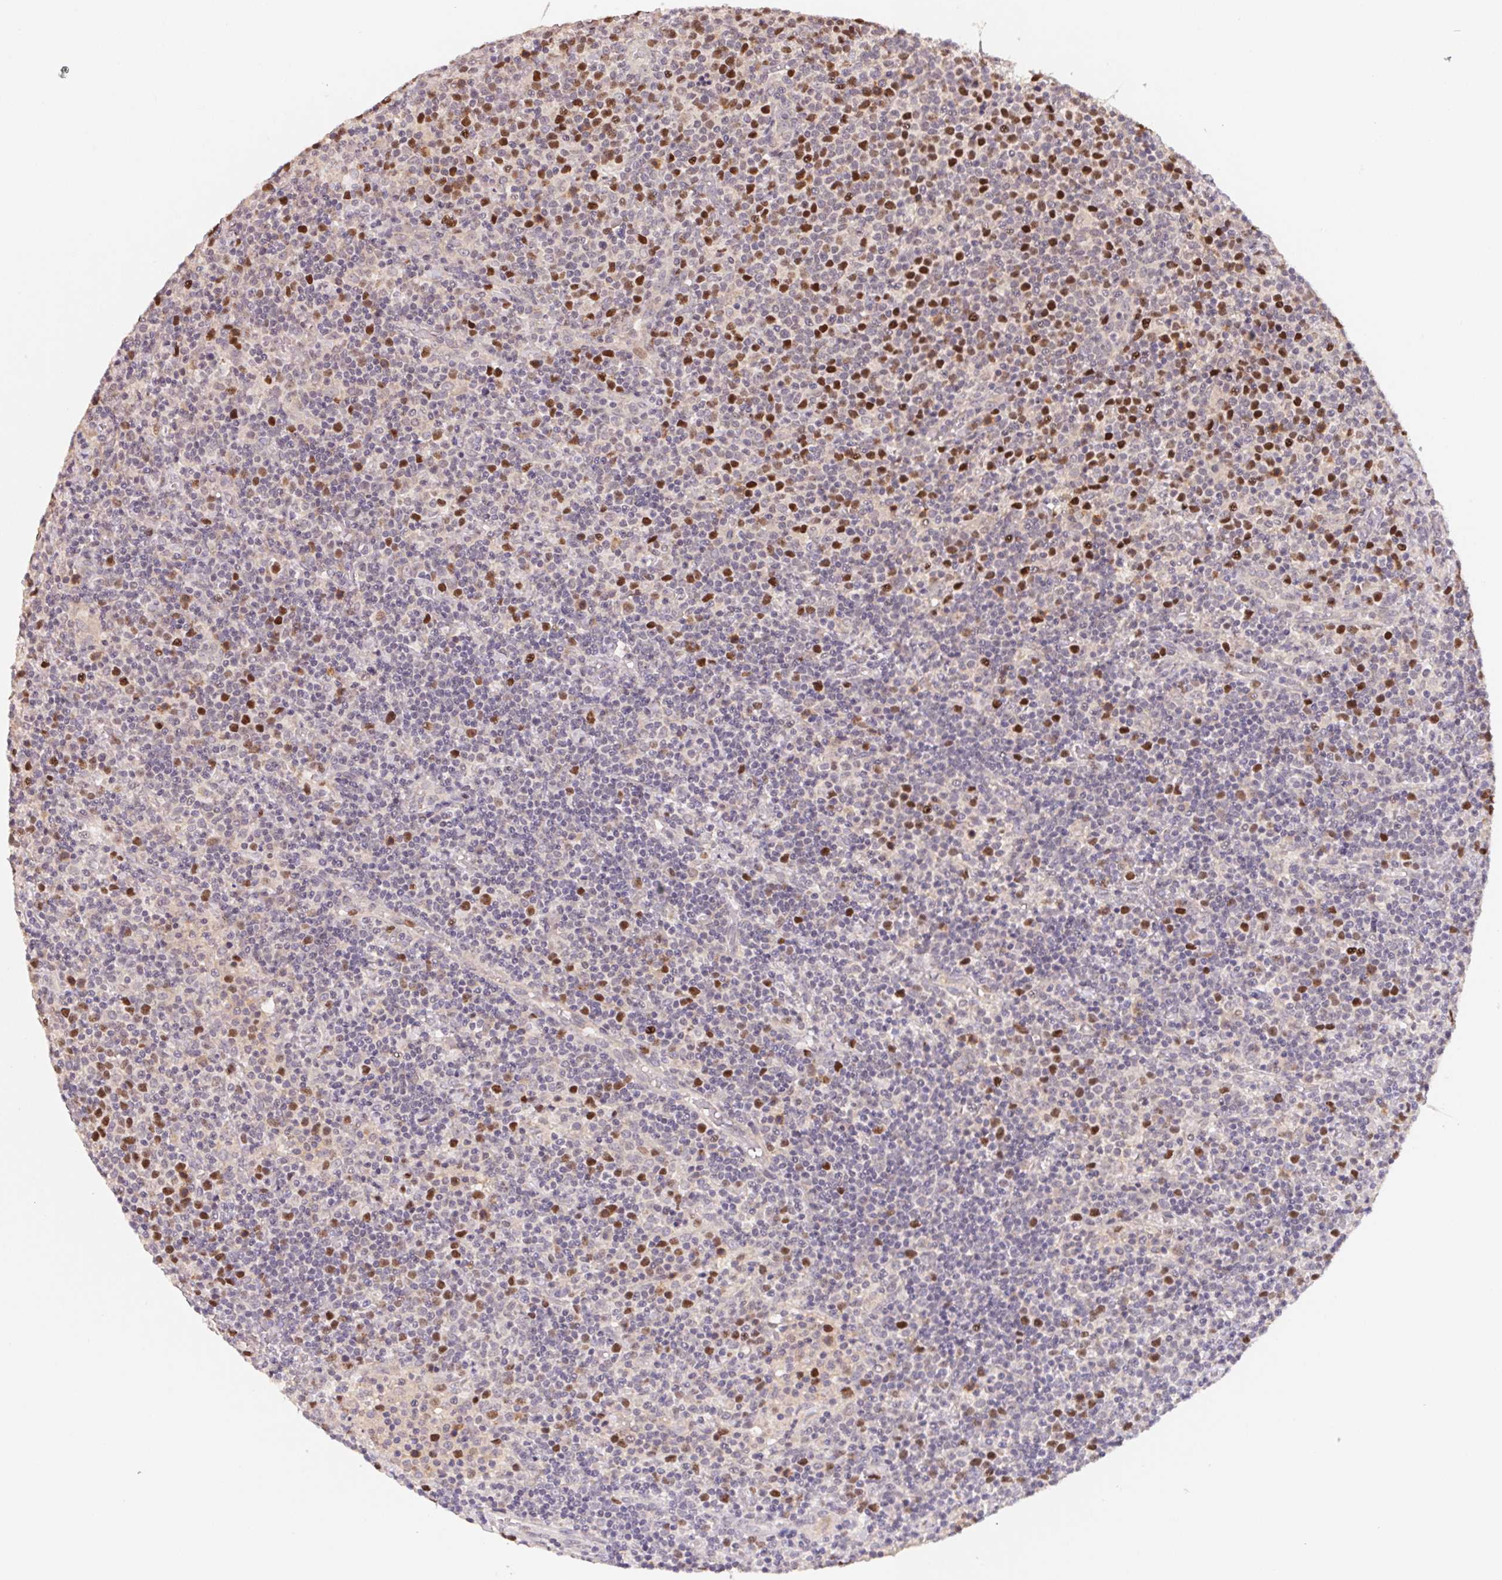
{"staining": {"intensity": "strong", "quantity": "<25%", "location": "nuclear"}, "tissue": "lymphoma", "cell_type": "Tumor cells", "image_type": "cancer", "snomed": [{"axis": "morphology", "description": "Malignant lymphoma, non-Hodgkin's type, High grade"}, {"axis": "topography", "description": "Lymph node"}], "caption": "Malignant lymphoma, non-Hodgkin's type (high-grade) stained with DAB IHC displays medium levels of strong nuclear staining in approximately <25% of tumor cells. The protein is stained brown, and the nuclei are stained in blue (DAB IHC with brightfield microscopy, high magnification).", "gene": "KIFC1", "patient": {"sex": "male", "age": 61}}